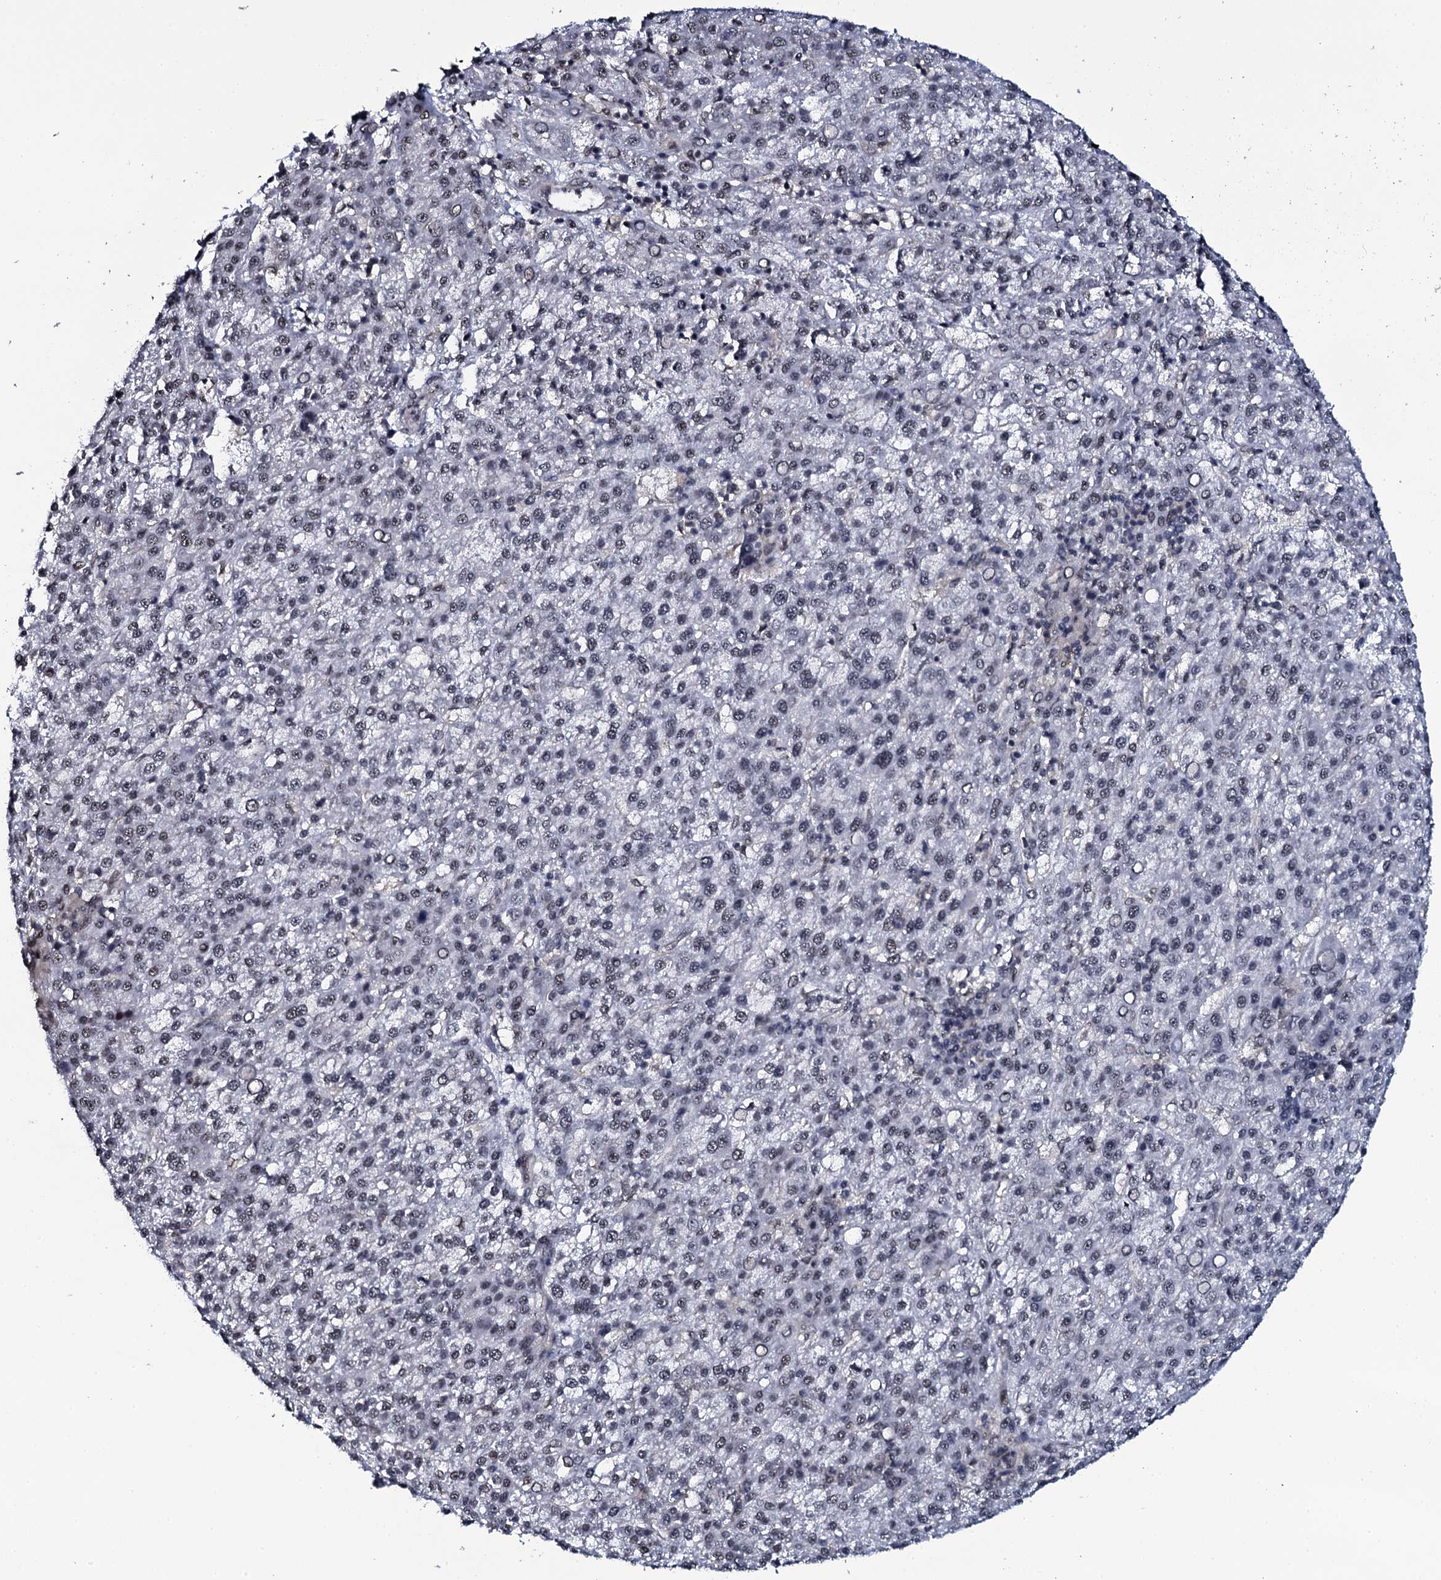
{"staining": {"intensity": "weak", "quantity": "<25%", "location": "nuclear"}, "tissue": "liver cancer", "cell_type": "Tumor cells", "image_type": "cancer", "snomed": [{"axis": "morphology", "description": "Carcinoma, Hepatocellular, NOS"}, {"axis": "topography", "description": "Liver"}], "caption": "A photomicrograph of liver cancer (hepatocellular carcinoma) stained for a protein exhibits no brown staining in tumor cells. The staining was performed using DAB (3,3'-diaminobenzidine) to visualize the protein expression in brown, while the nuclei were stained in blue with hematoxylin (Magnification: 20x).", "gene": "SH2D4B", "patient": {"sex": "female", "age": 58}}